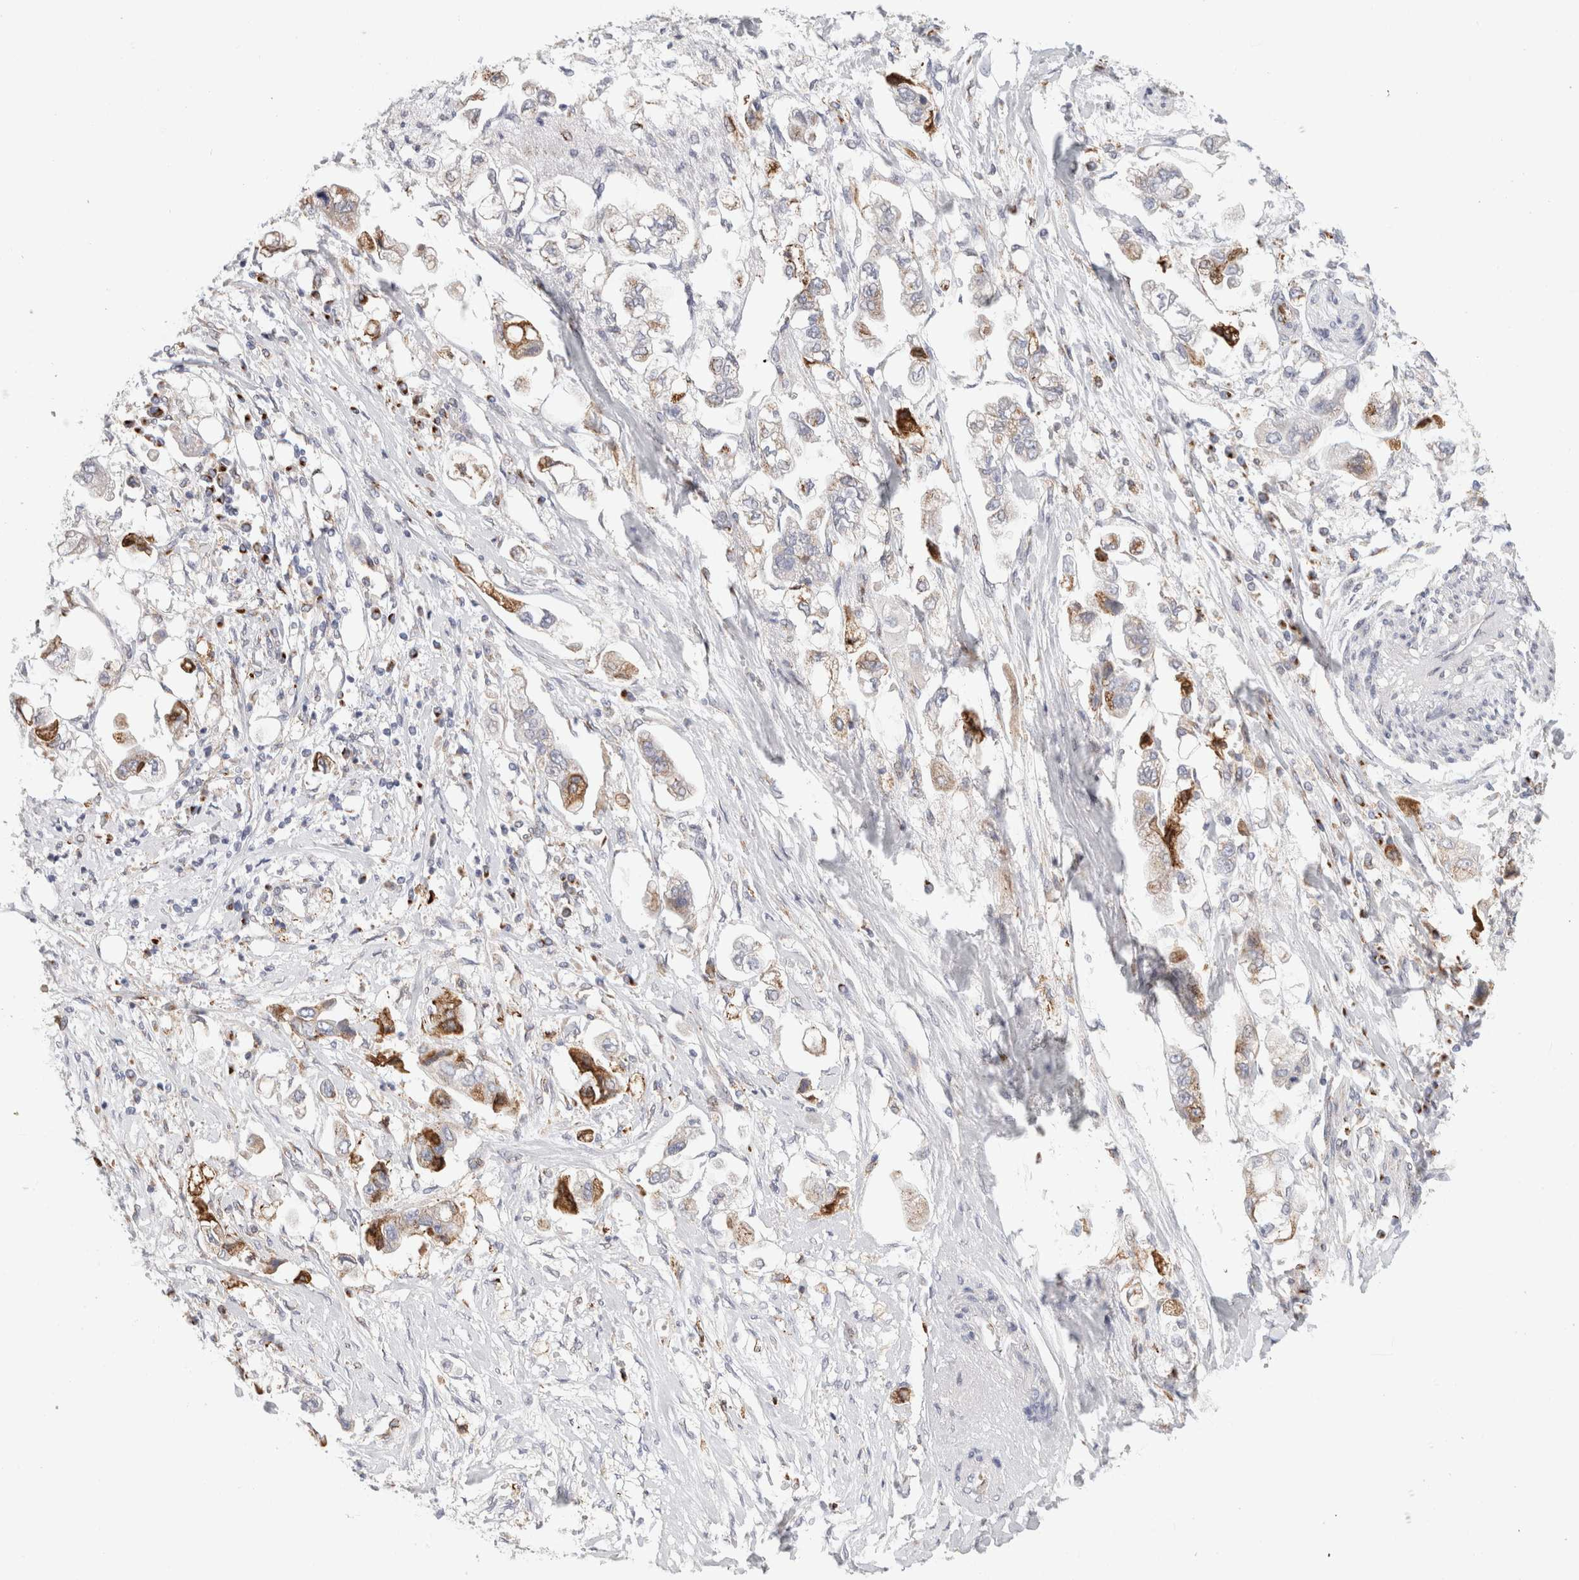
{"staining": {"intensity": "moderate", "quantity": "25%-75%", "location": "cytoplasmic/membranous"}, "tissue": "stomach cancer", "cell_type": "Tumor cells", "image_type": "cancer", "snomed": [{"axis": "morphology", "description": "Adenocarcinoma, NOS"}, {"axis": "topography", "description": "Stomach"}], "caption": "Human stomach cancer (adenocarcinoma) stained with a protein marker displays moderate staining in tumor cells.", "gene": "MCFD2", "patient": {"sex": "male", "age": 62}}